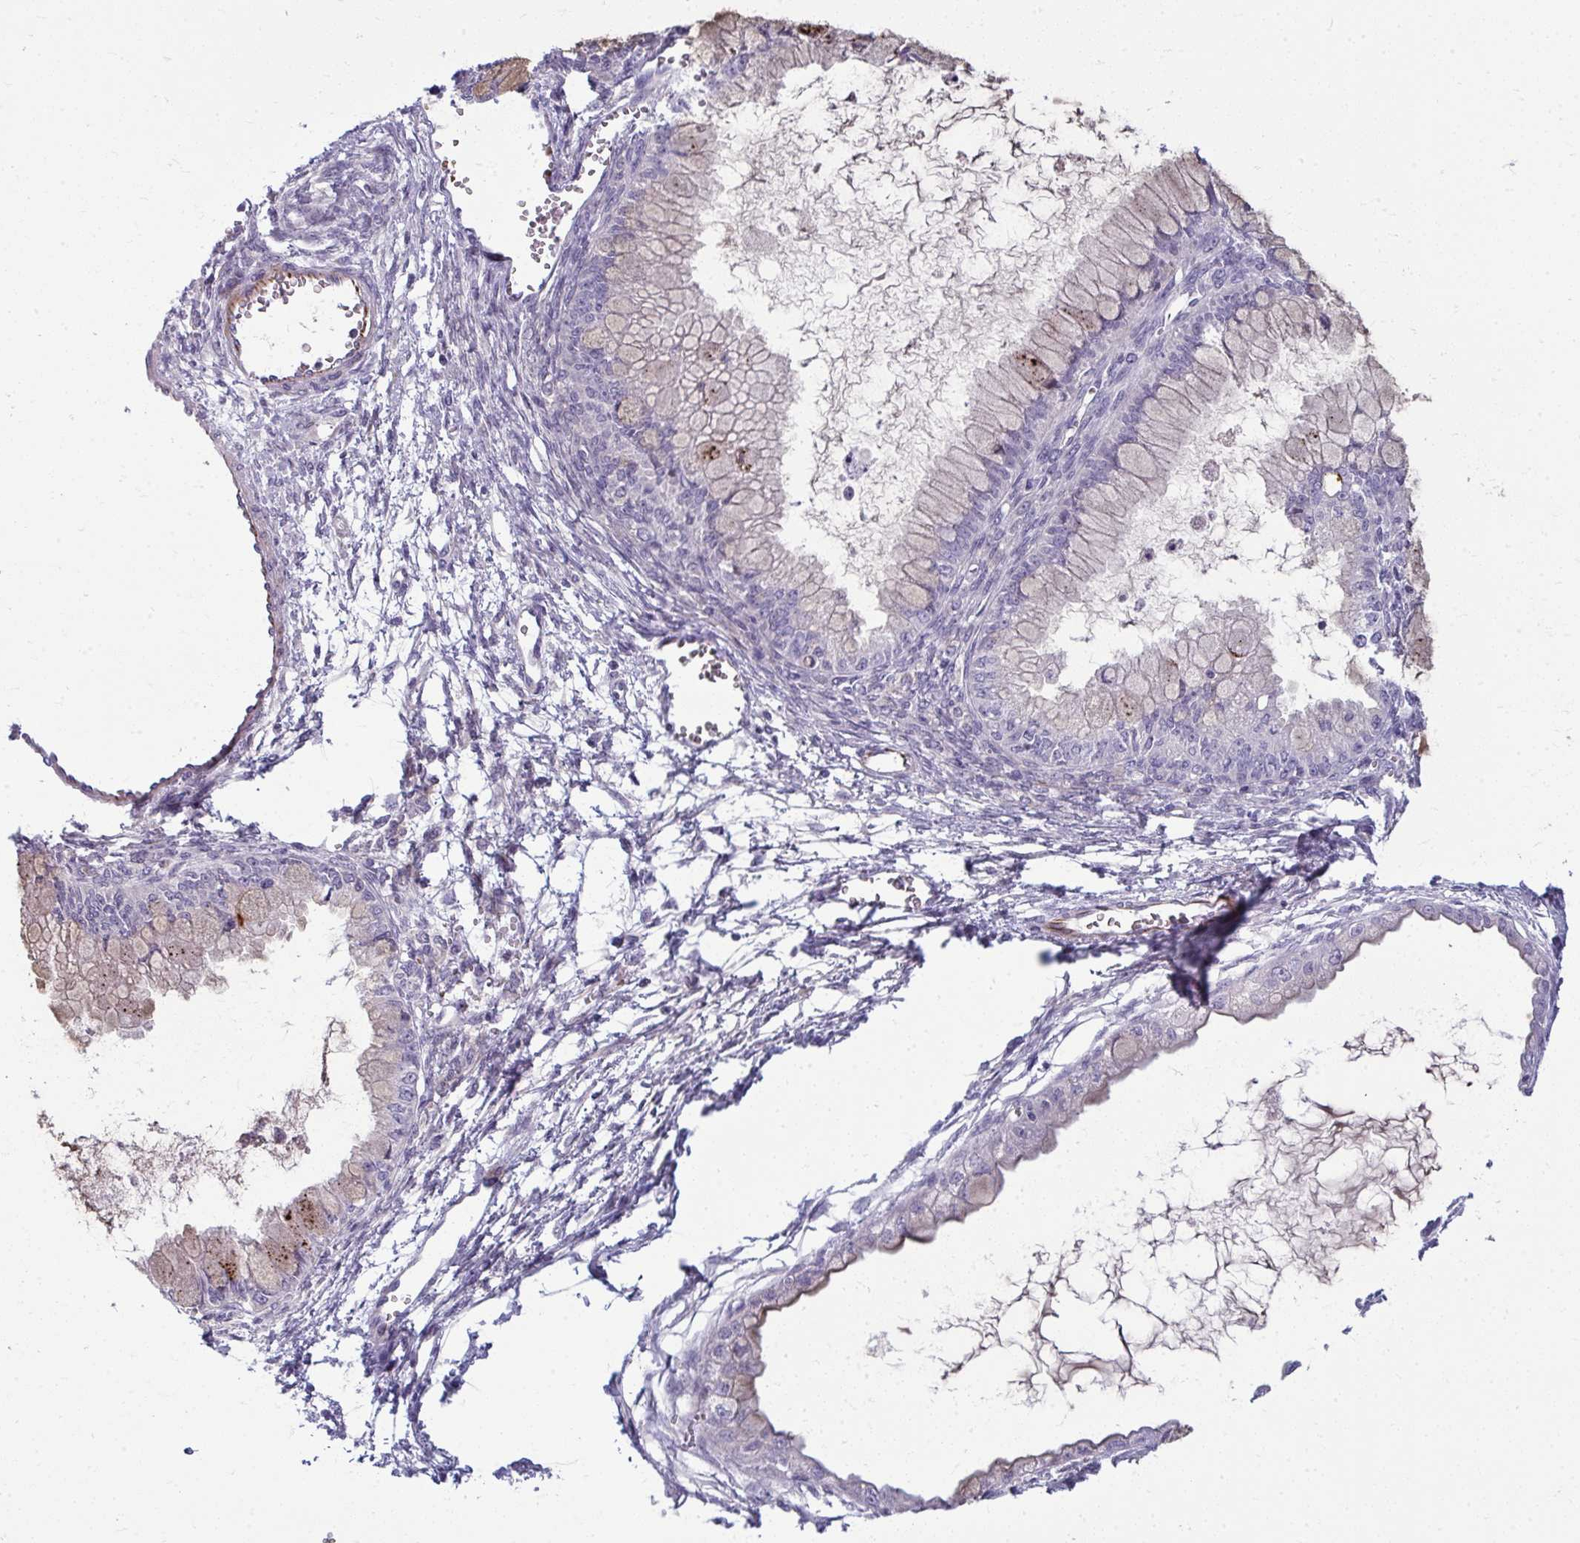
{"staining": {"intensity": "weak", "quantity": "<25%", "location": "cytoplasmic/membranous"}, "tissue": "ovarian cancer", "cell_type": "Tumor cells", "image_type": "cancer", "snomed": [{"axis": "morphology", "description": "Cystadenocarcinoma, mucinous, NOS"}, {"axis": "topography", "description": "Ovary"}], "caption": "There is no significant positivity in tumor cells of ovarian cancer.", "gene": "SLC14A1", "patient": {"sex": "female", "age": 34}}